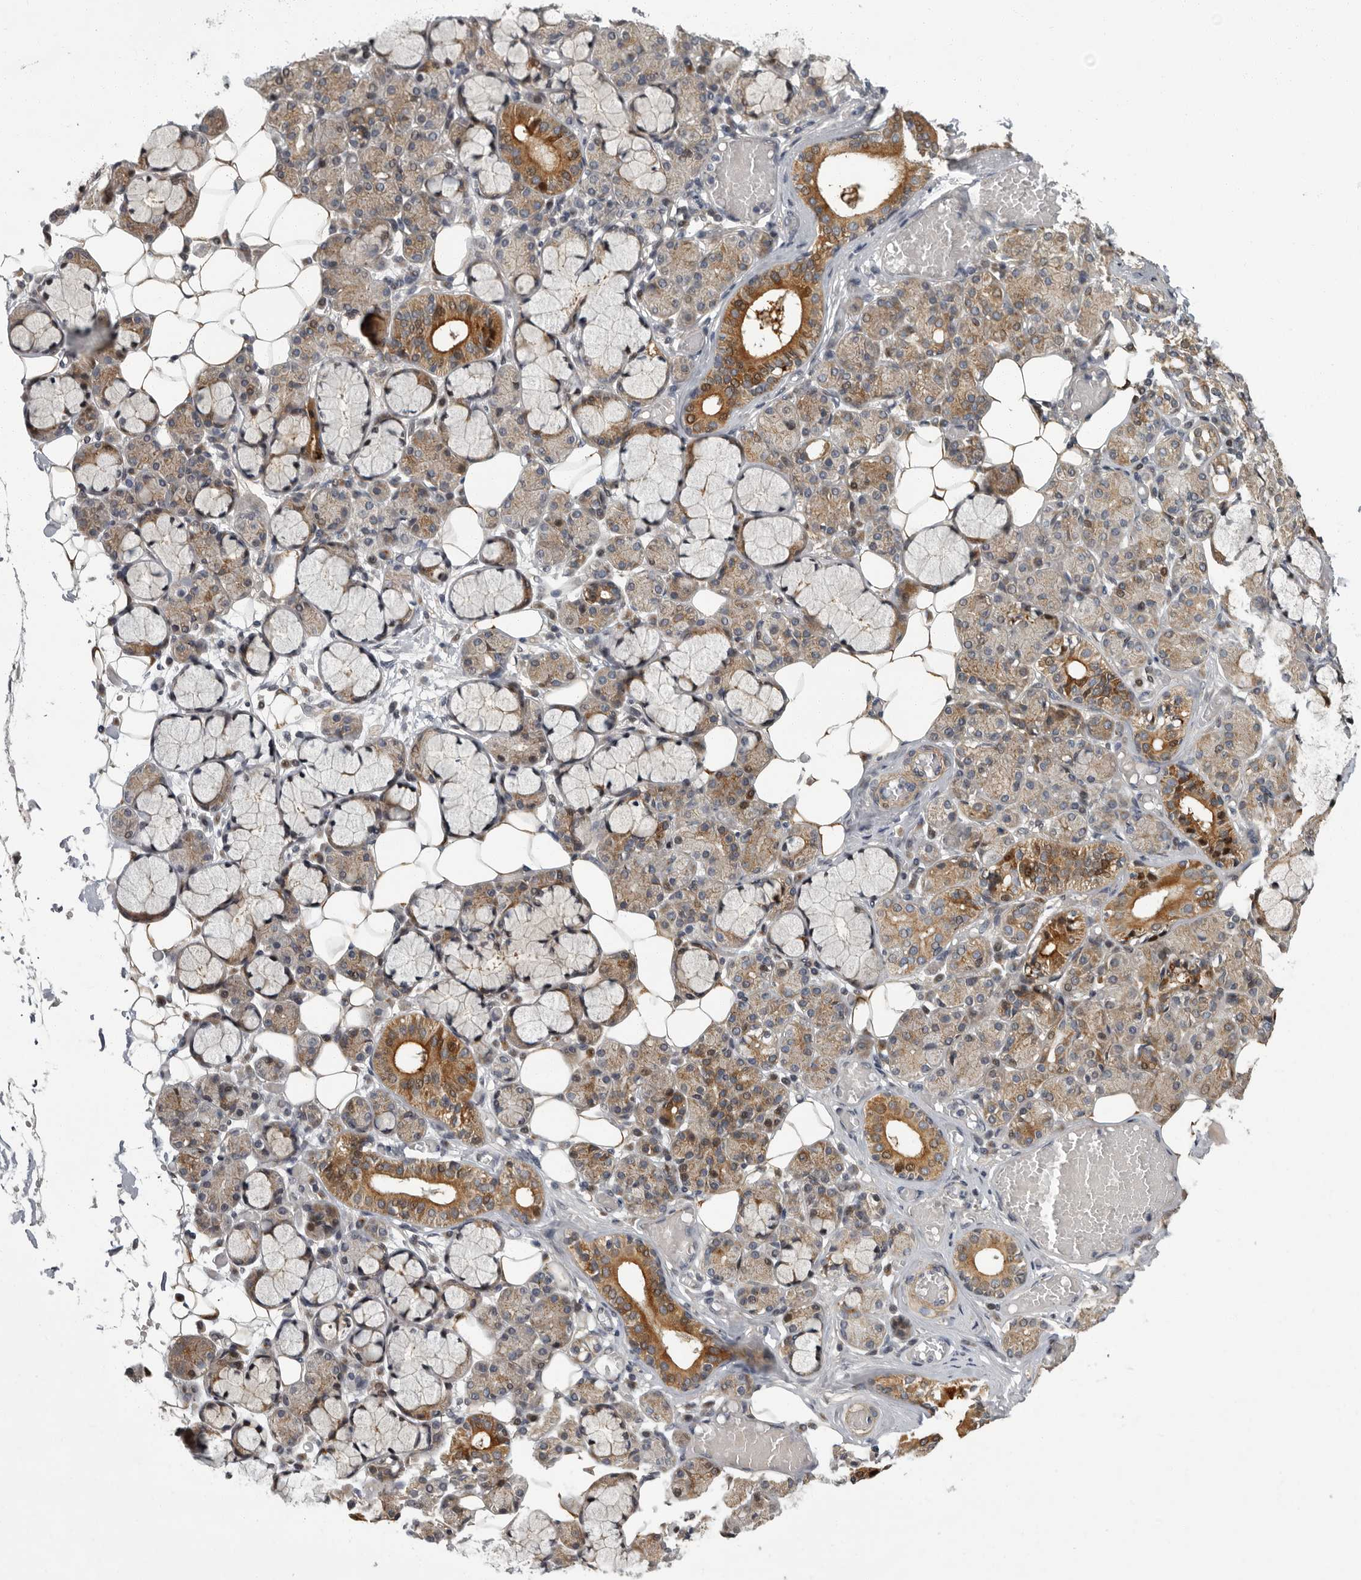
{"staining": {"intensity": "moderate", "quantity": "25%-75%", "location": "cytoplasmic/membranous"}, "tissue": "salivary gland", "cell_type": "Glandular cells", "image_type": "normal", "snomed": [{"axis": "morphology", "description": "Normal tissue, NOS"}, {"axis": "topography", "description": "Salivary gland"}], "caption": "Immunohistochemistry (IHC) image of unremarkable salivary gland stained for a protein (brown), which demonstrates medium levels of moderate cytoplasmic/membranous positivity in about 25%-75% of glandular cells.", "gene": "PDE7A", "patient": {"sex": "male", "age": 63}}